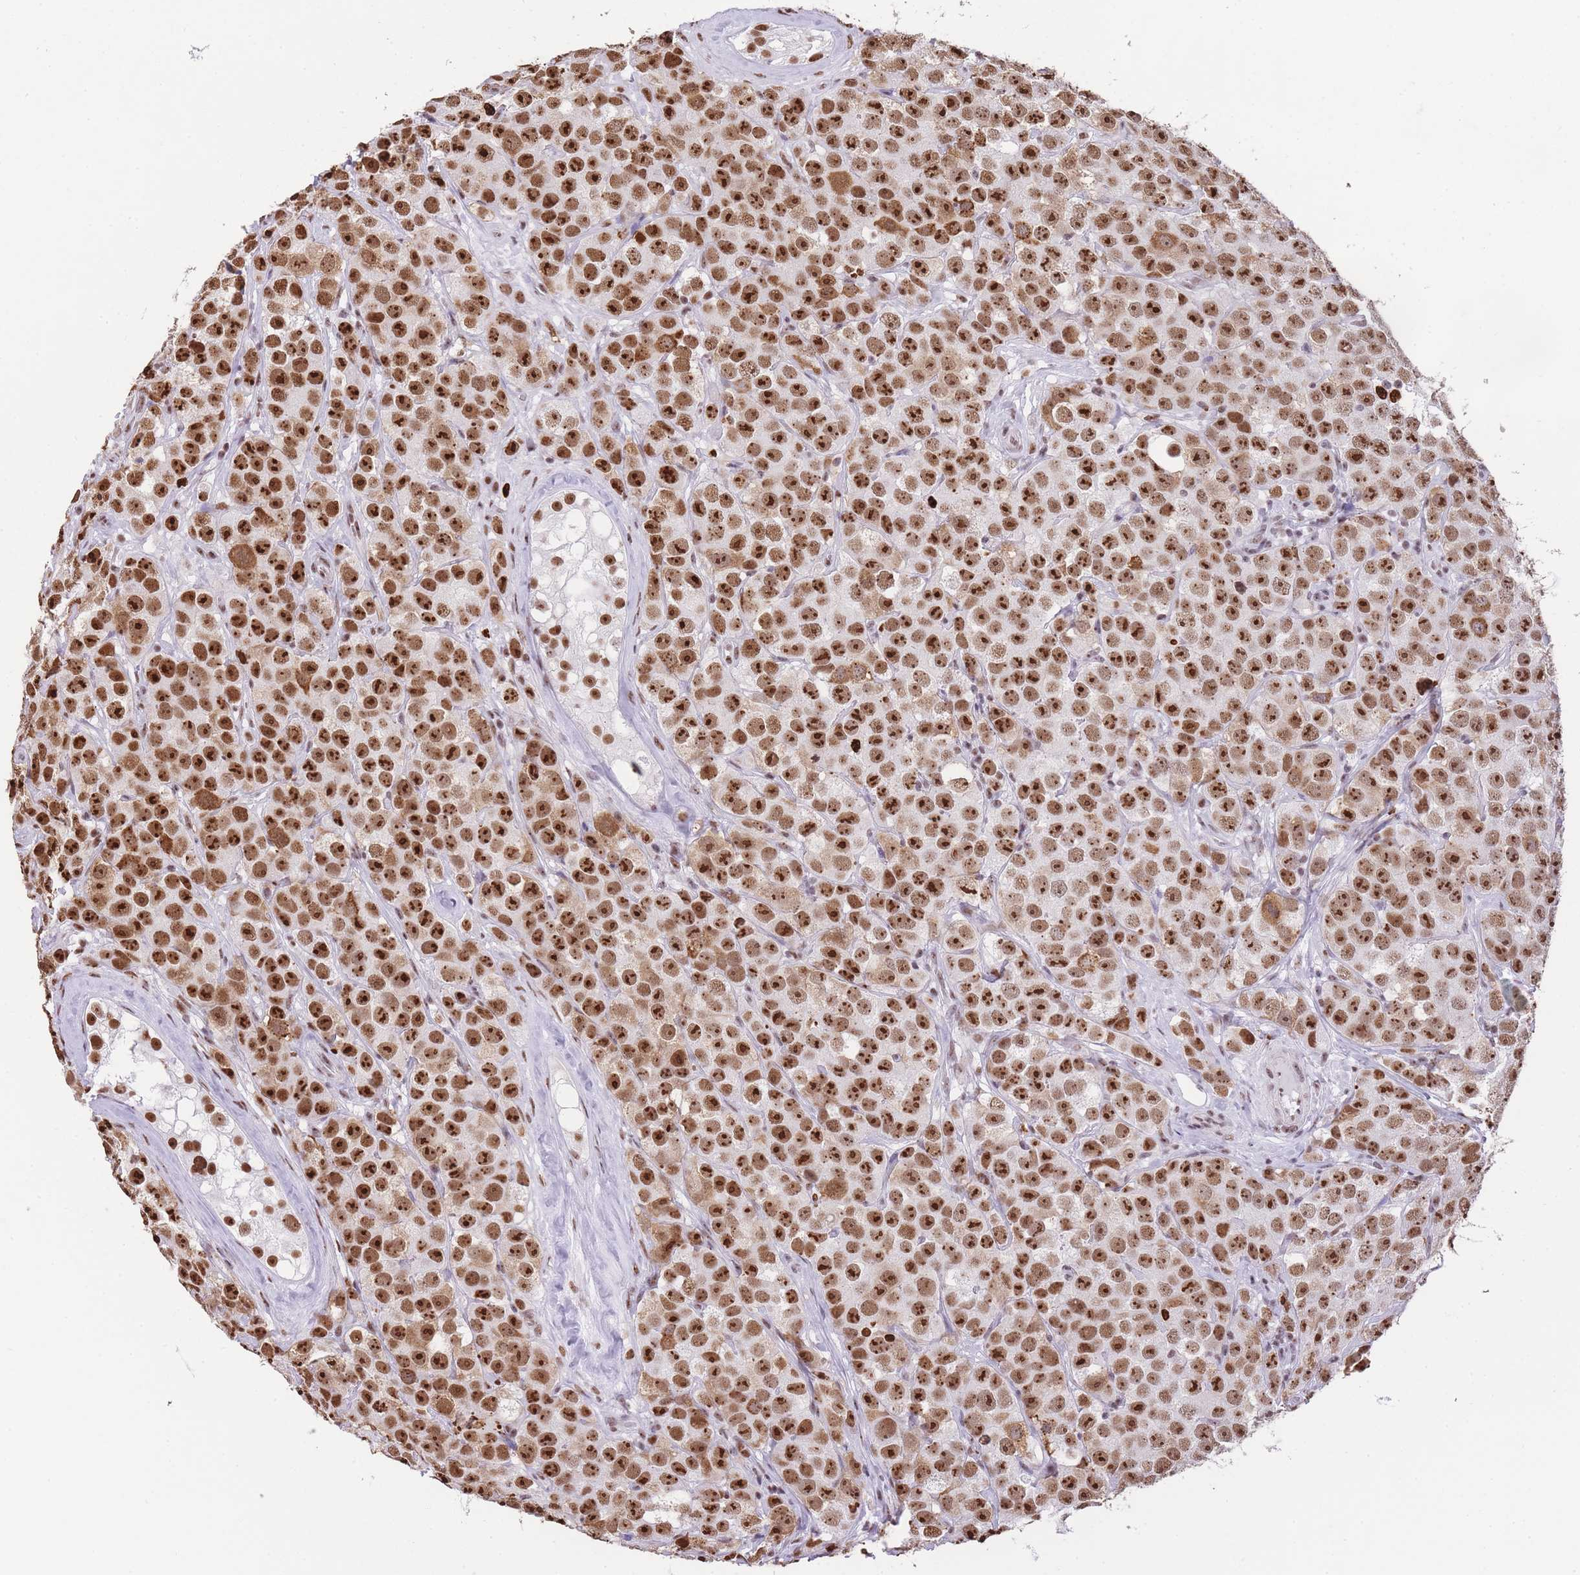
{"staining": {"intensity": "strong", "quantity": ">75%", "location": "nuclear"}, "tissue": "testis cancer", "cell_type": "Tumor cells", "image_type": "cancer", "snomed": [{"axis": "morphology", "description": "Seminoma, NOS"}, {"axis": "topography", "description": "Testis"}], "caption": "Immunohistochemical staining of human testis seminoma reveals high levels of strong nuclear protein expression in about >75% of tumor cells.", "gene": "EVC2", "patient": {"sex": "male", "age": 28}}